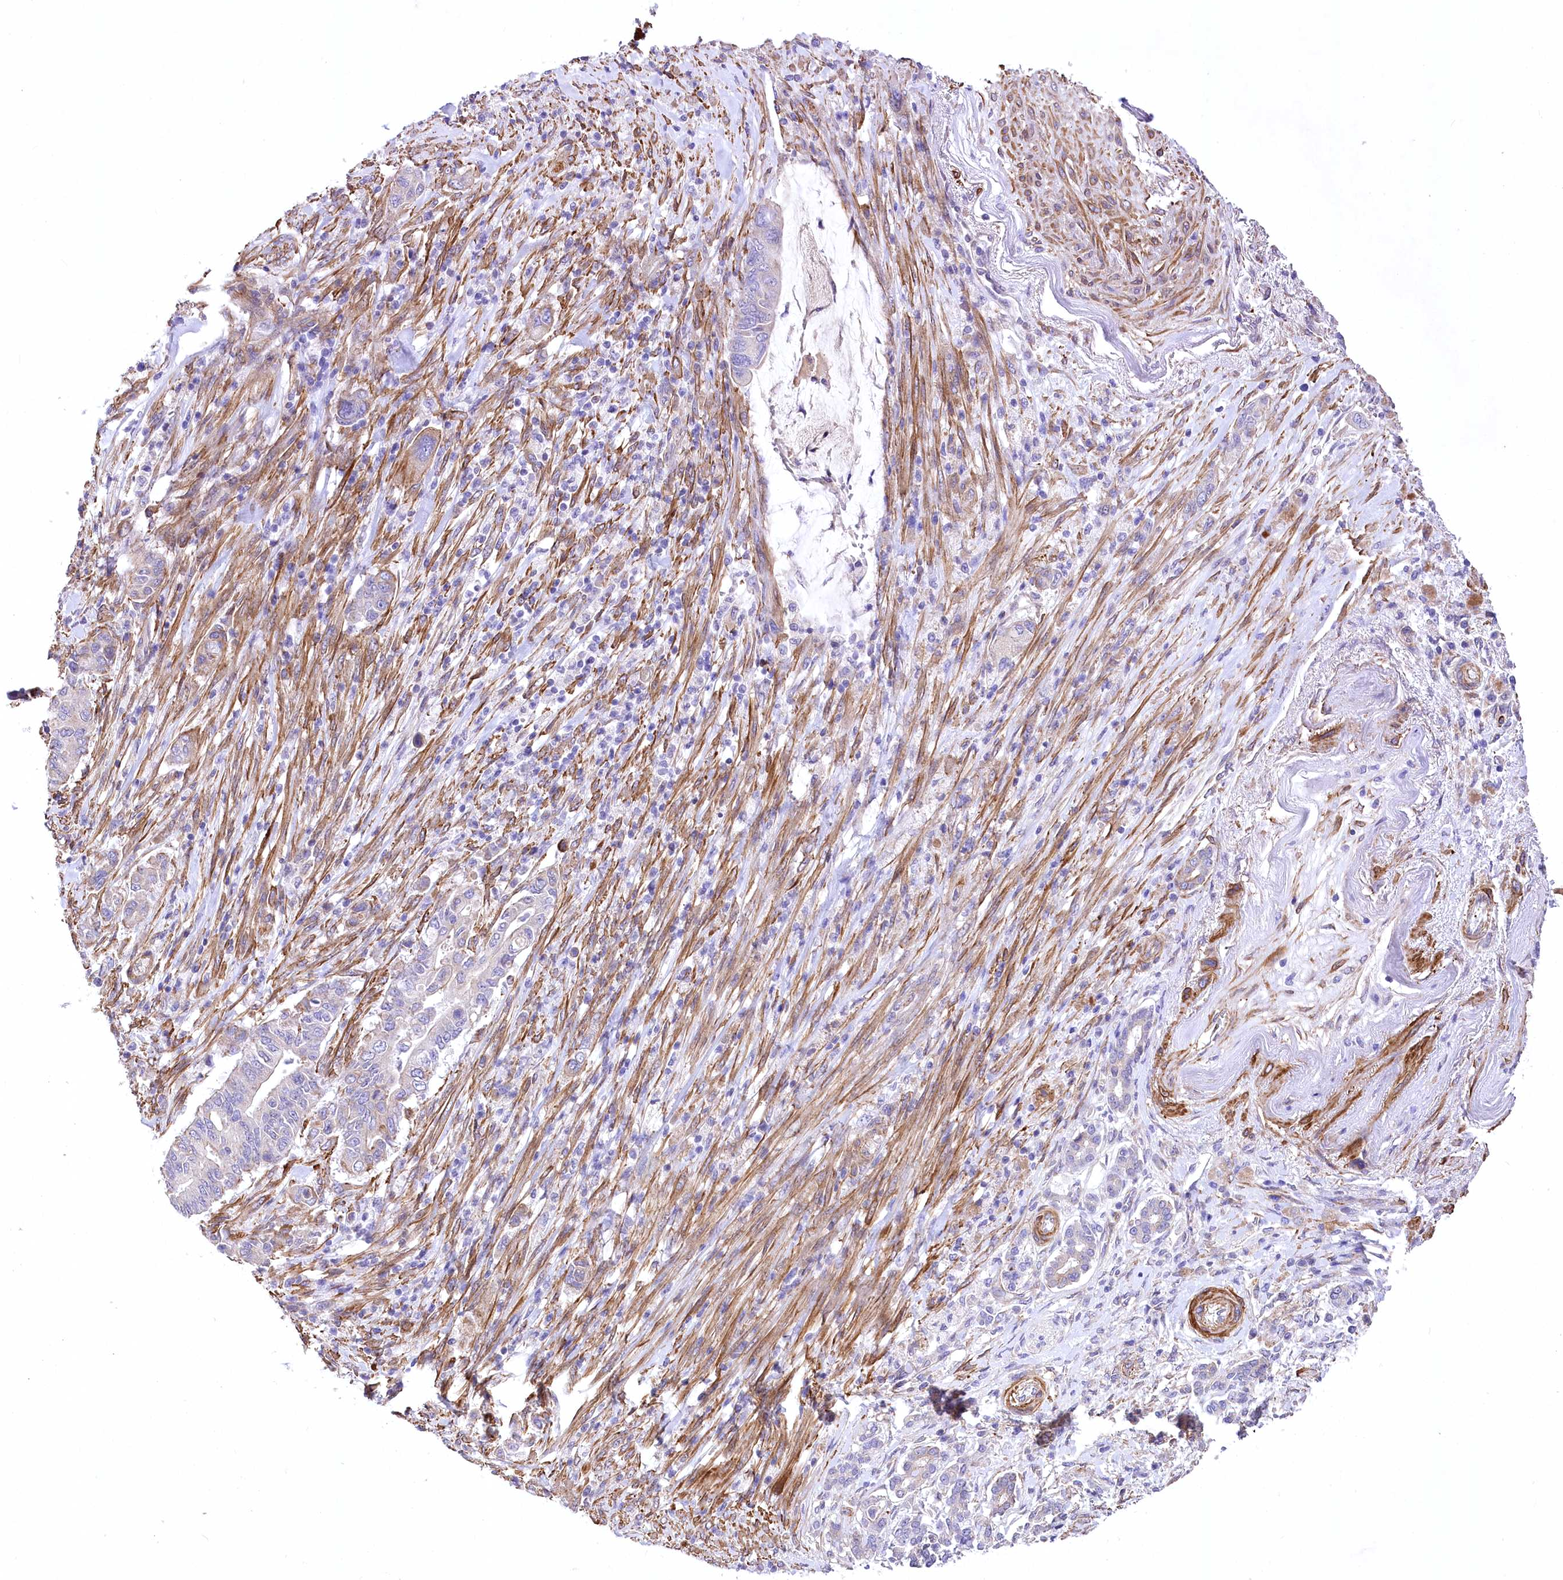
{"staining": {"intensity": "negative", "quantity": "none", "location": "none"}, "tissue": "pancreatic cancer", "cell_type": "Tumor cells", "image_type": "cancer", "snomed": [{"axis": "morphology", "description": "Adenocarcinoma, NOS"}, {"axis": "topography", "description": "Pancreas"}], "caption": "Tumor cells show no significant protein expression in adenocarcinoma (pancreatic).", "gene": "RDH16", "patient": {"sex": "male", "age": 68}}